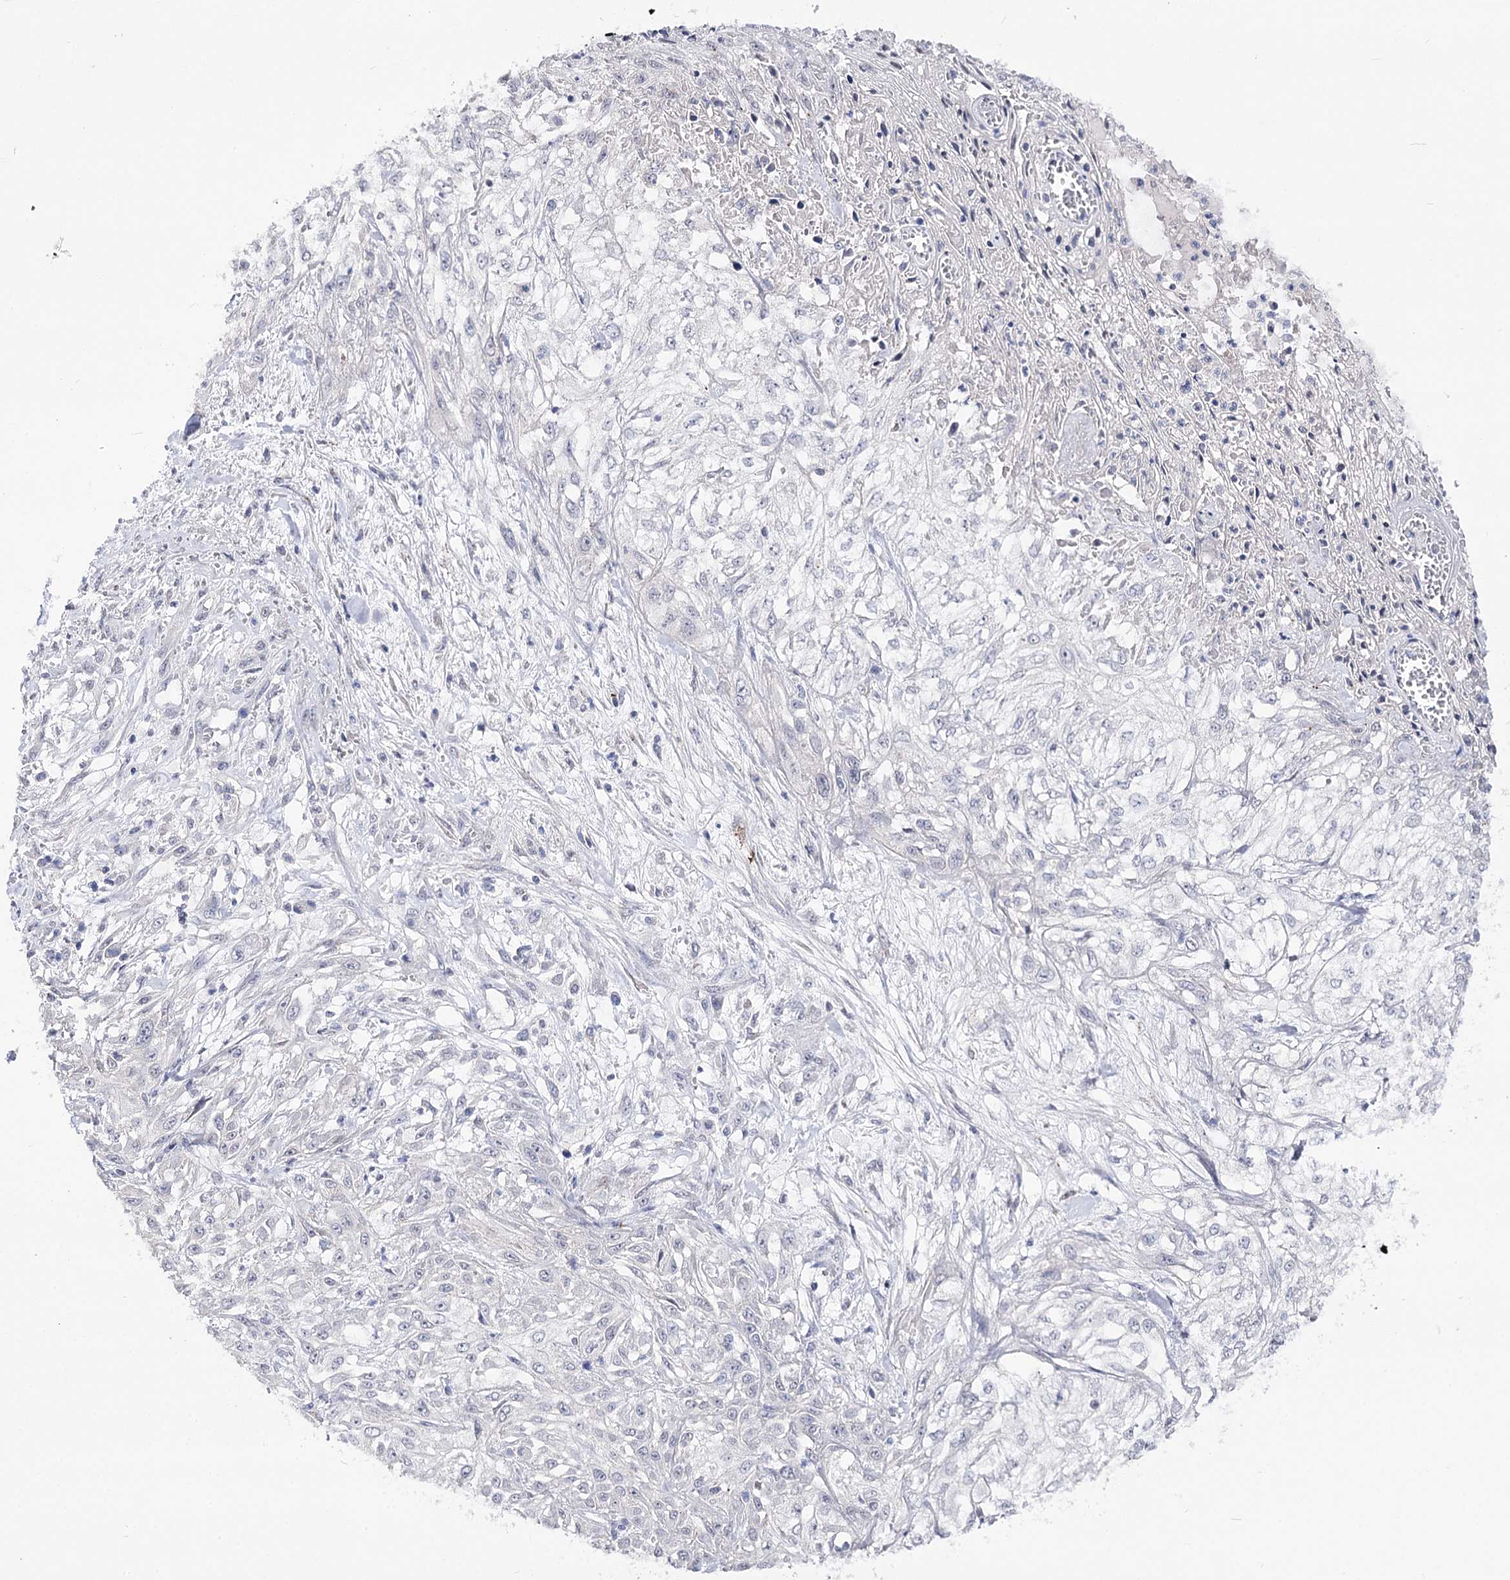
{"staining": {"intensity": "negative", "quantity": "none", "location": "none"}, "tissue": "skin cancer", "cell_type": "Tumor cells", "image_type": "cancer", "snomed": [{"axis": "morphology", "description": "Squamous cell carcinoma, NOS"}, {"axis": "morphology", "description": "Squamous cell carcinoma, metastatic, NOS"}, {"axis": "topography", "description": "Skin"}, {"axis": "topography", "description": "Lymph node"}], "caption": "Tumor cells are negative for brown protein staining in skin cancer (metastatic squamous cell carcinoma).", "gene": "ATP10B", "patient": {"sex": "male", "age": 75}}